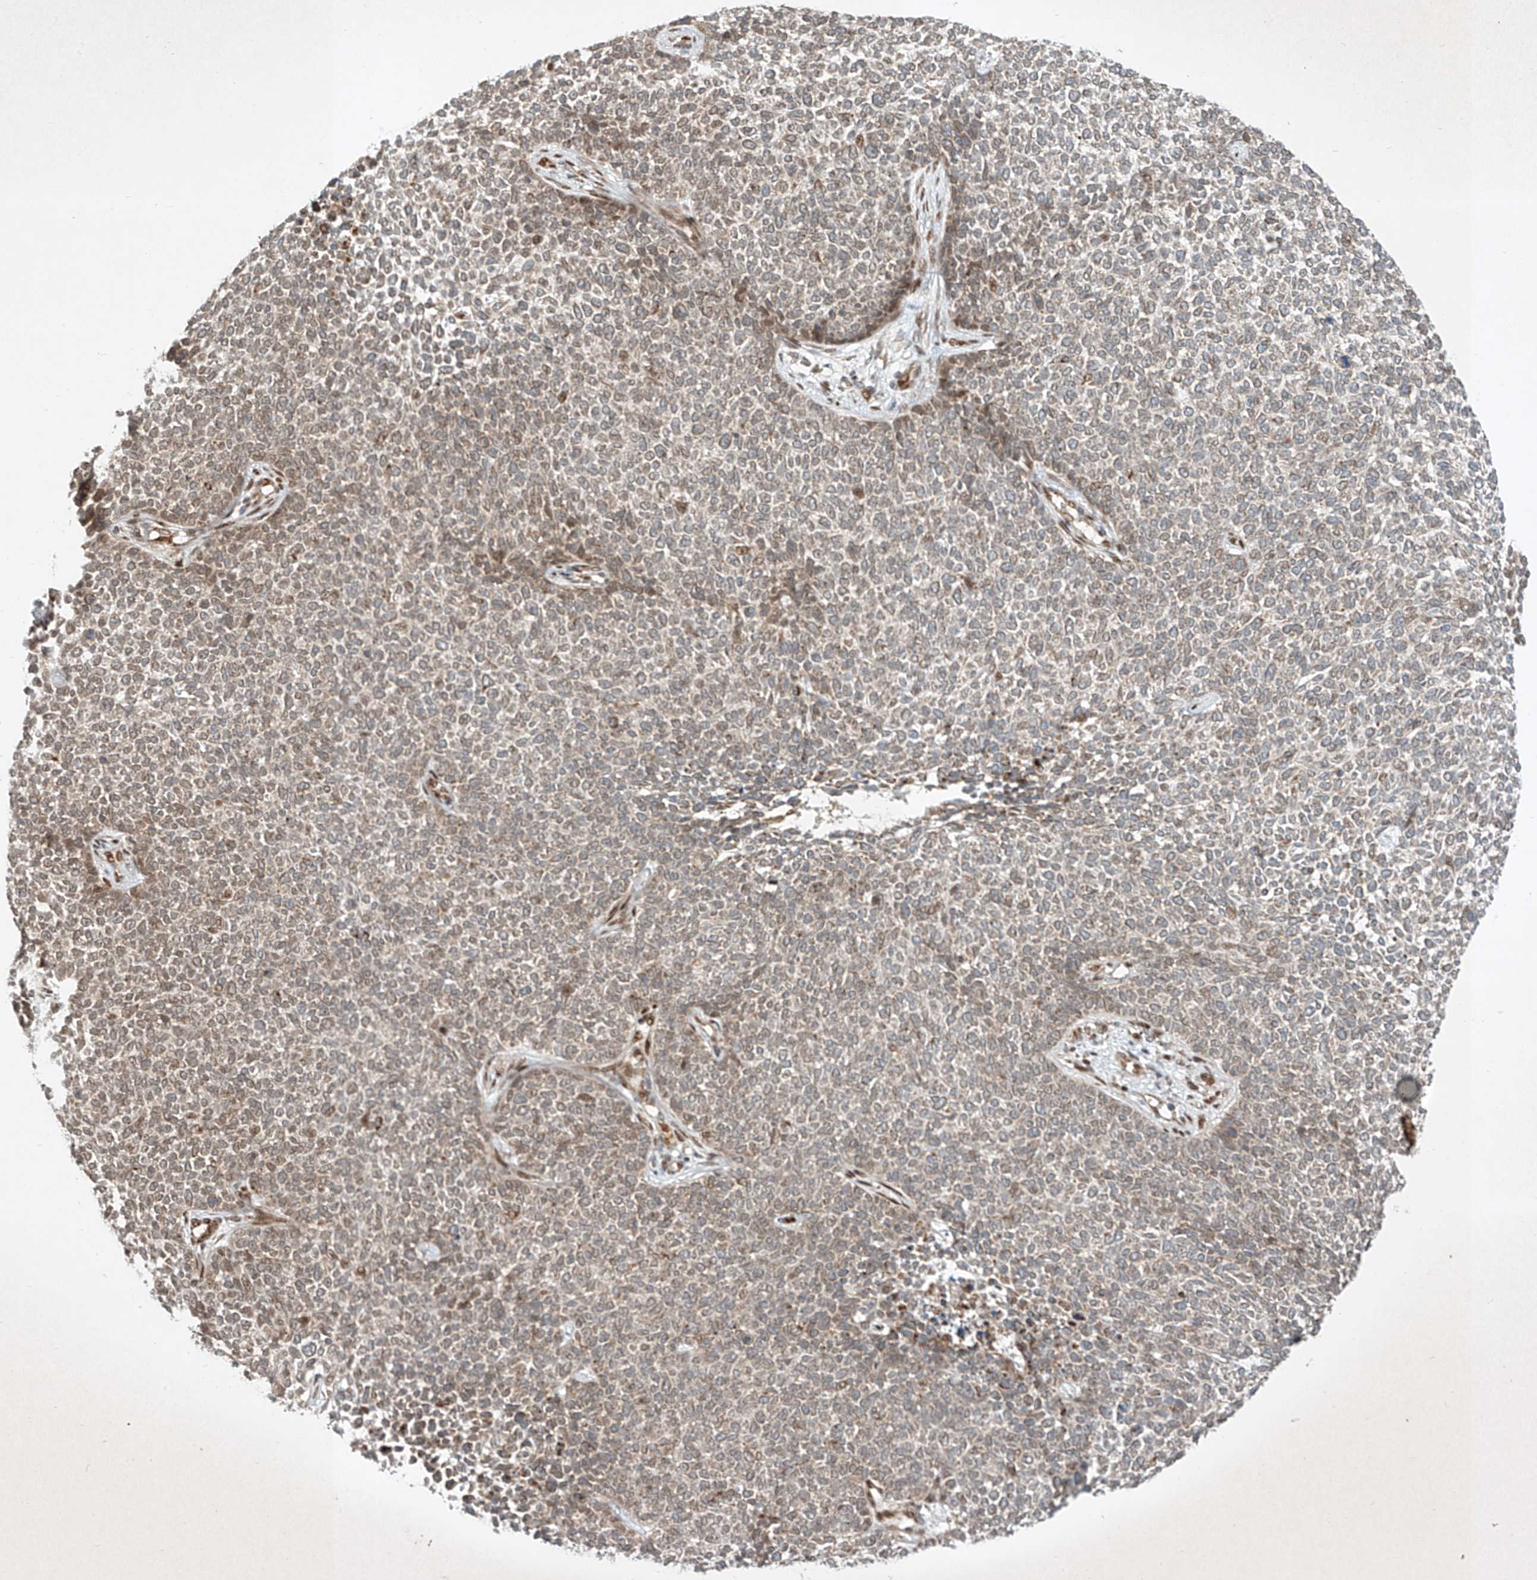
{"staining": {"intensity": "weak", "quantity": ">75%", "location": "nuclear"}, "tissue": "skin cancer", "cell_type": "Tumor cells", "image_type": "cancer", "snomed": [{"axis": "morphology", "description": "Basal cell carcinoma"}, {"axis": "topography", "description": "Skin"}], "caption": "A photomicrograph of skin cancer stained for a protein displays weak nuclear brown staining in tumor cells. Immunohistochemistry (ihc) stains the protein in brown and the nuclei are stained blue.", "gene": "EPG5", "patient": {"sex": "female", "age": 84}}